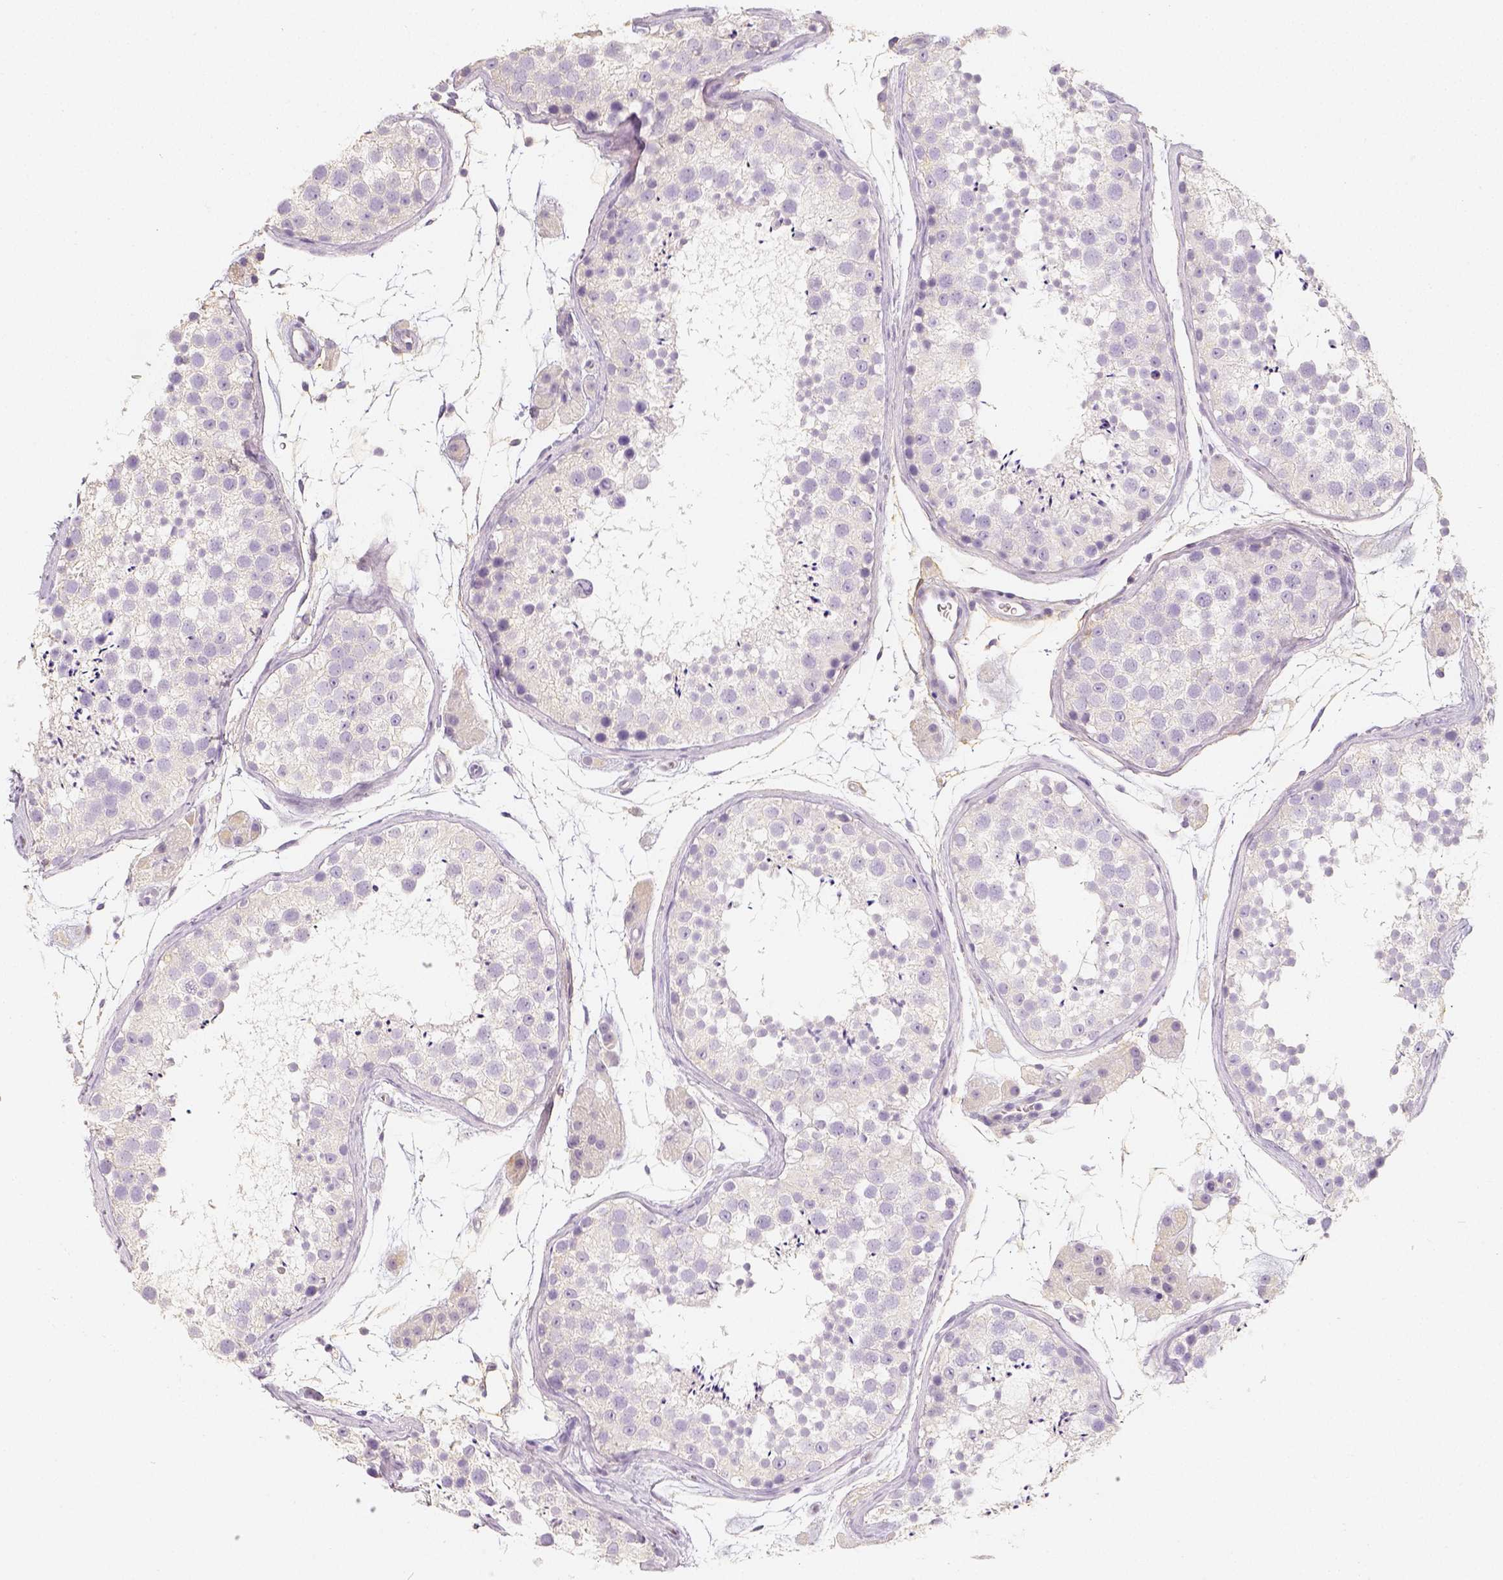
{"staining": {"intensity": "negative", "quantity": "none", "location": "none"}, "tissue": "testis", "cell_type": "Cells in seminiferous ducts", "image_type": "normal", "snomed": [{"axis": "morphology", "description": "Normal tissue, NOS"}, {"axis": "topography", "description": "Testis"}], "caption": "Cells in seminiferous ducts show no significant protein positivity in unremarkable testis. (DAB immunohistochemistry (IHC), high magnification).", "gene": "THY1", "patient": {"sex": "male", "age": 41}}